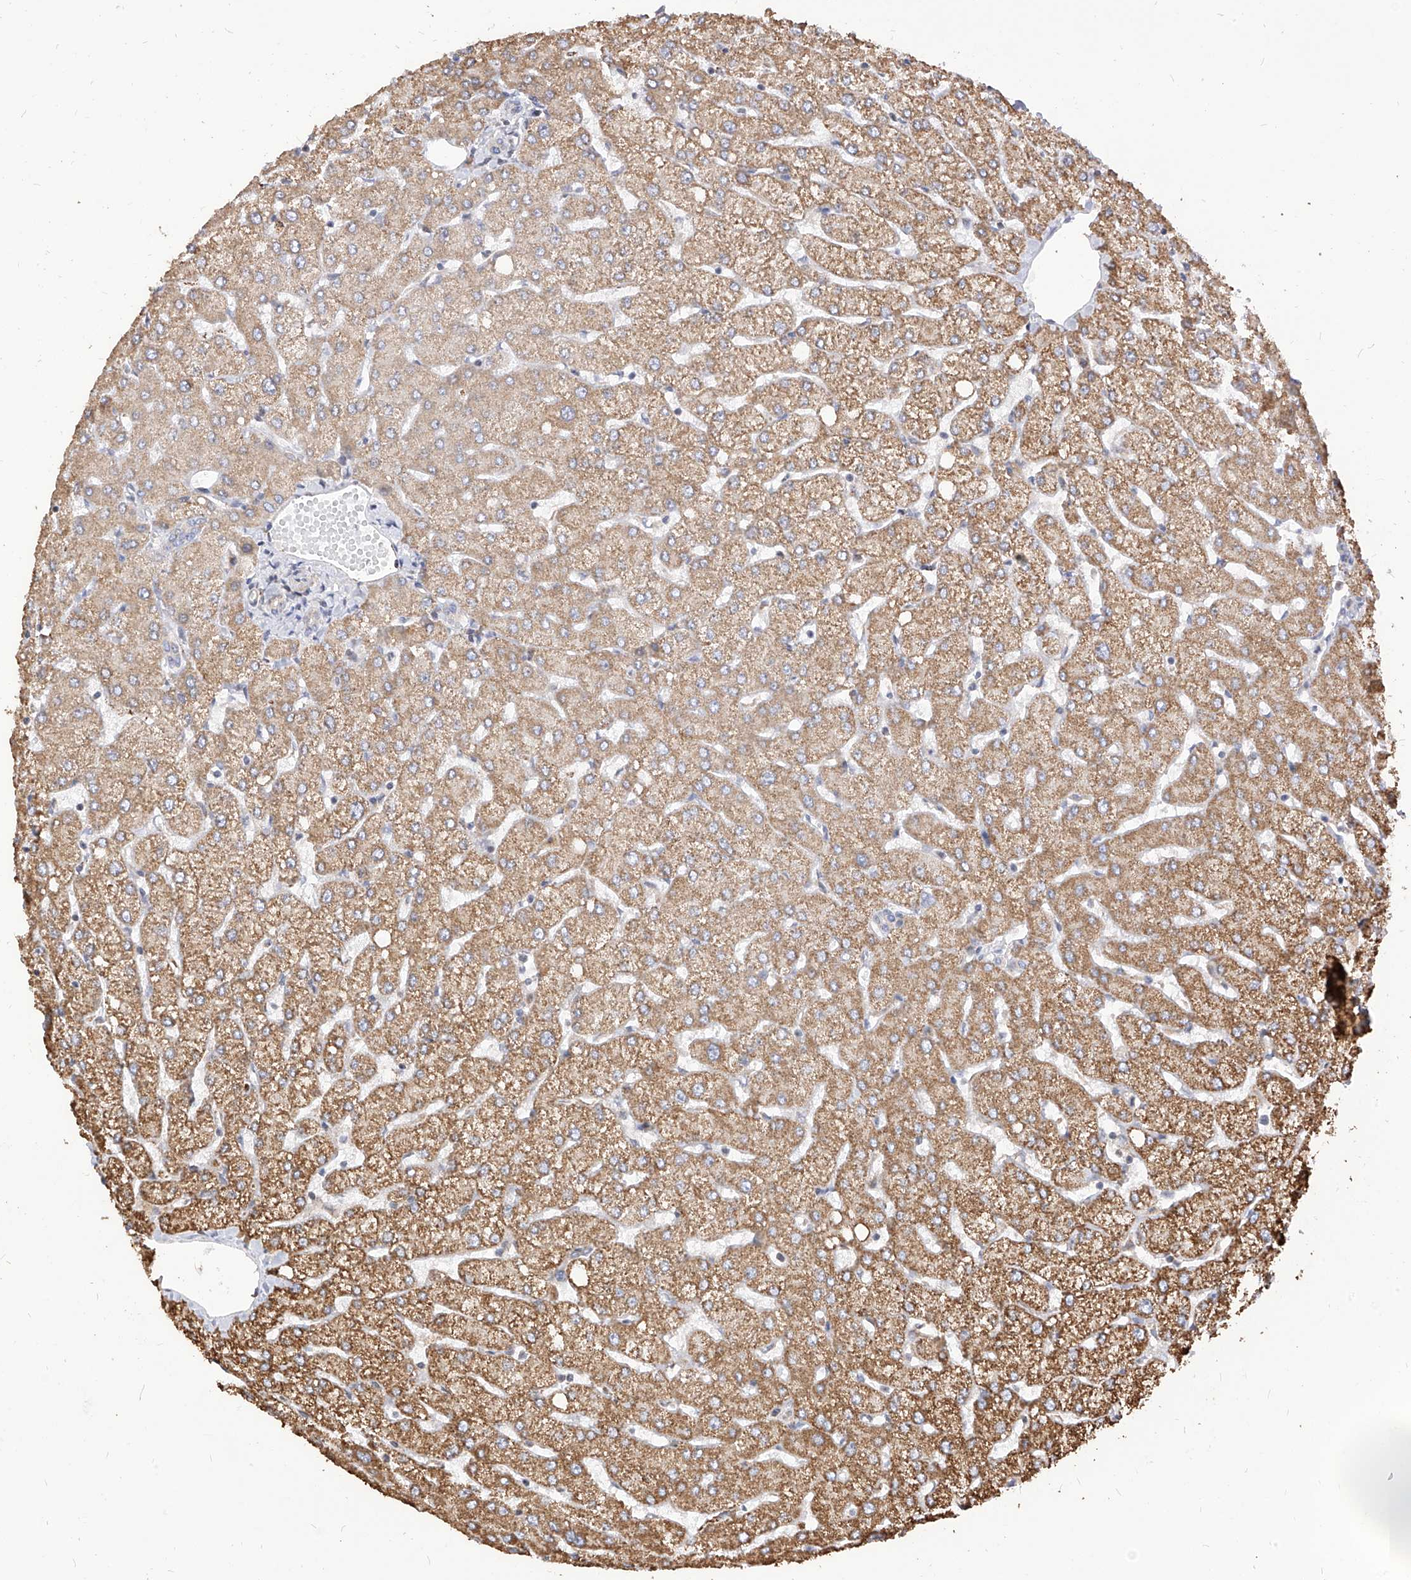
{"staining": {"intensity": "negative", "quantity": "none", "location": "none"}, "tissue": "liver", "cell_type": "Cholangiocytes", "image_type": "normal", "snomed": [{"axis": "morphology", "description": "Normal tissue, NOS"}, {"axis": "topography", "description": "Liver"}], "caption": "High power microscopy image of an immunohistochemistry photomicrograph of benign liver, revealing no significant positivity in cholangiocytes. Nuclei are stained in blue.", "gene": "TTLL8", "patient": {"sex": "female", "age": 54}}